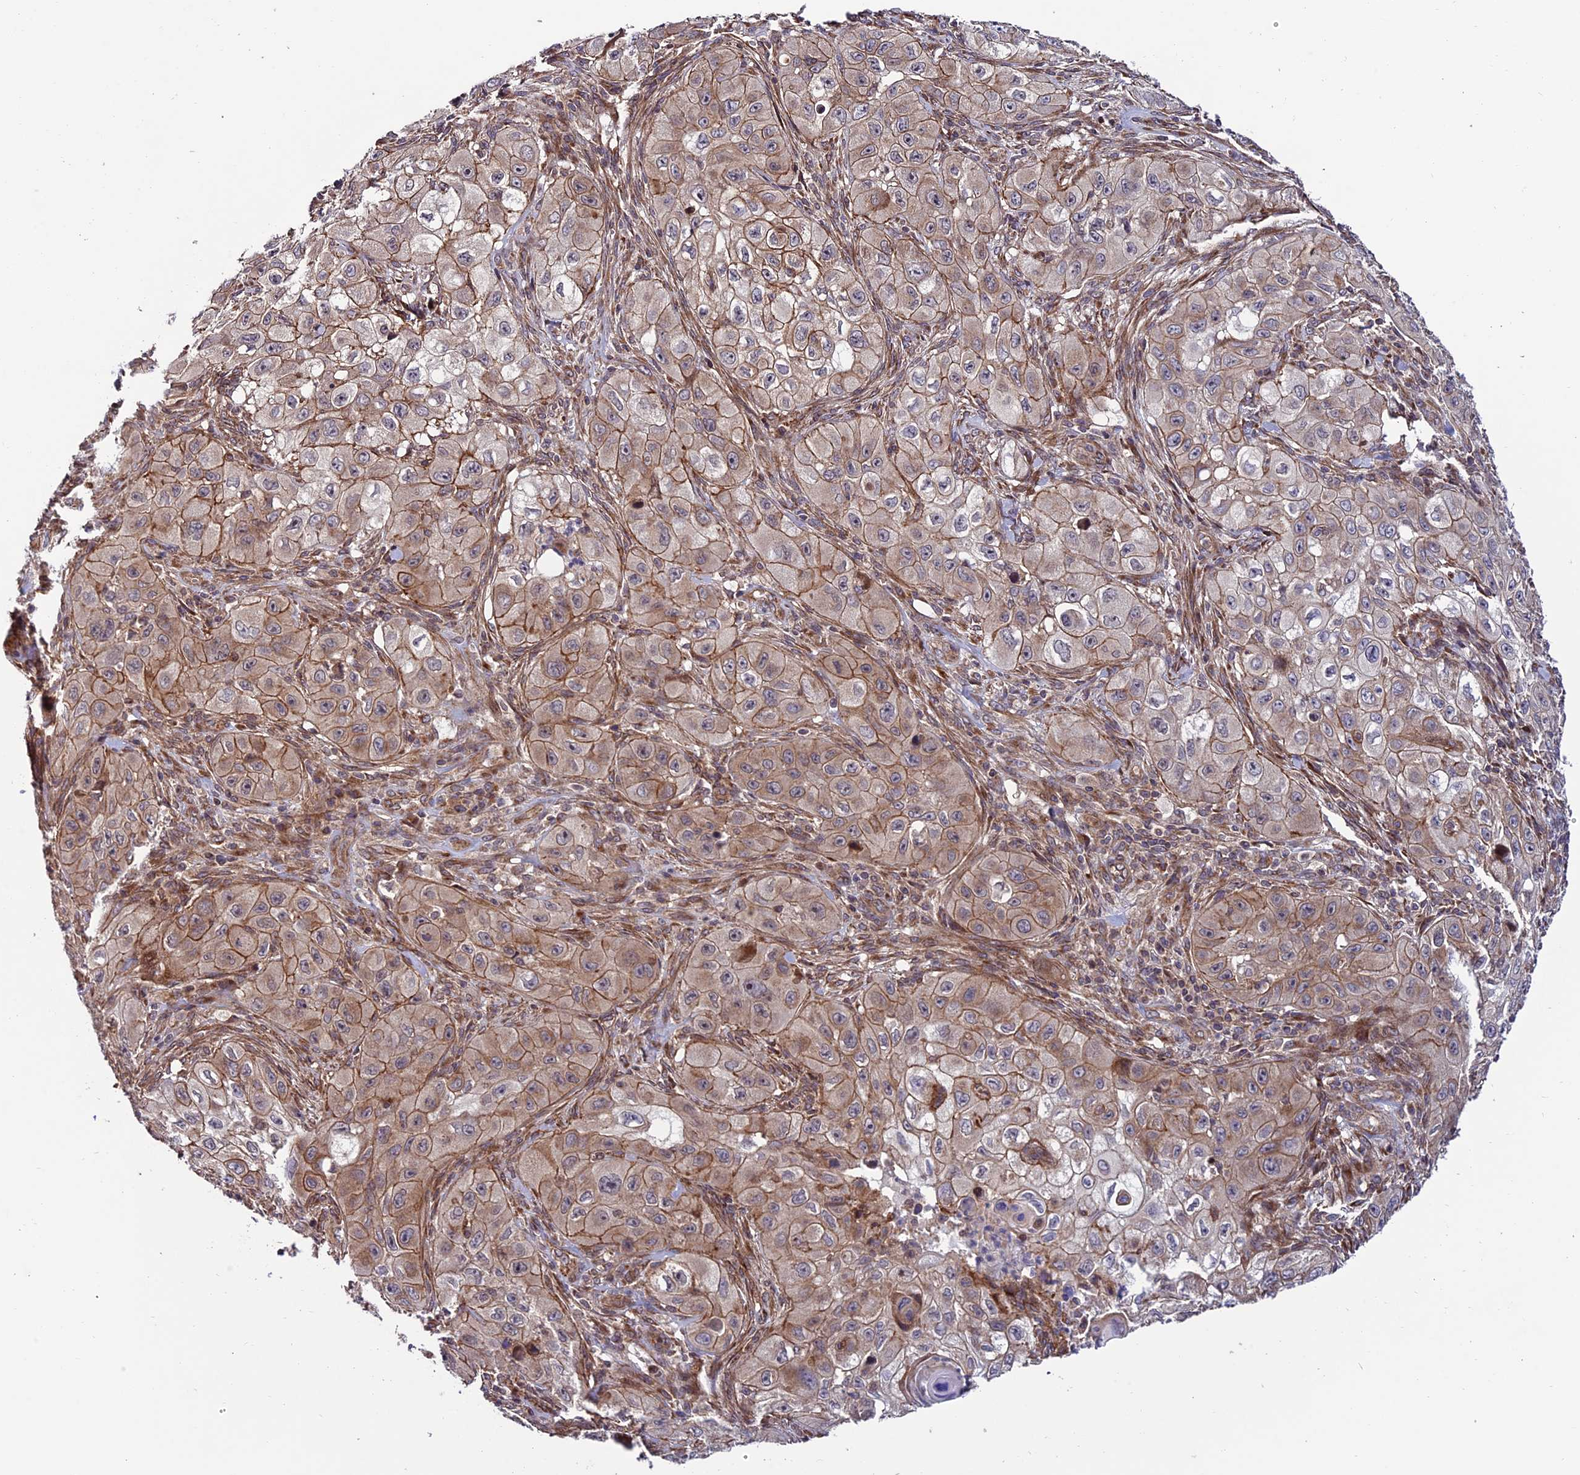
{"staining": {"intensity": "moderate", "quantity": ">75%", "location": "cytoplasmic/membranous"}, "tissue": "skin cancer", "cell_type": "Tumor cells", "image_type": "cancer", "snomed": [{"axis": "morphology", "description": "Squamous cell carcinoma, NOS"}, {"axis": "topography", "description": "Skin"}, {"axis": "topography", "description": "Subcutis"}], "caption": "Human squamous cell carcinoma (skin) stained for a protein (brown) exhibits moderate cytoplasmic/membranous positive positivity in approximately >75% of tumor cells.", "gene": "TNIP3", "patient": {"sex": "male", "age": 73}}